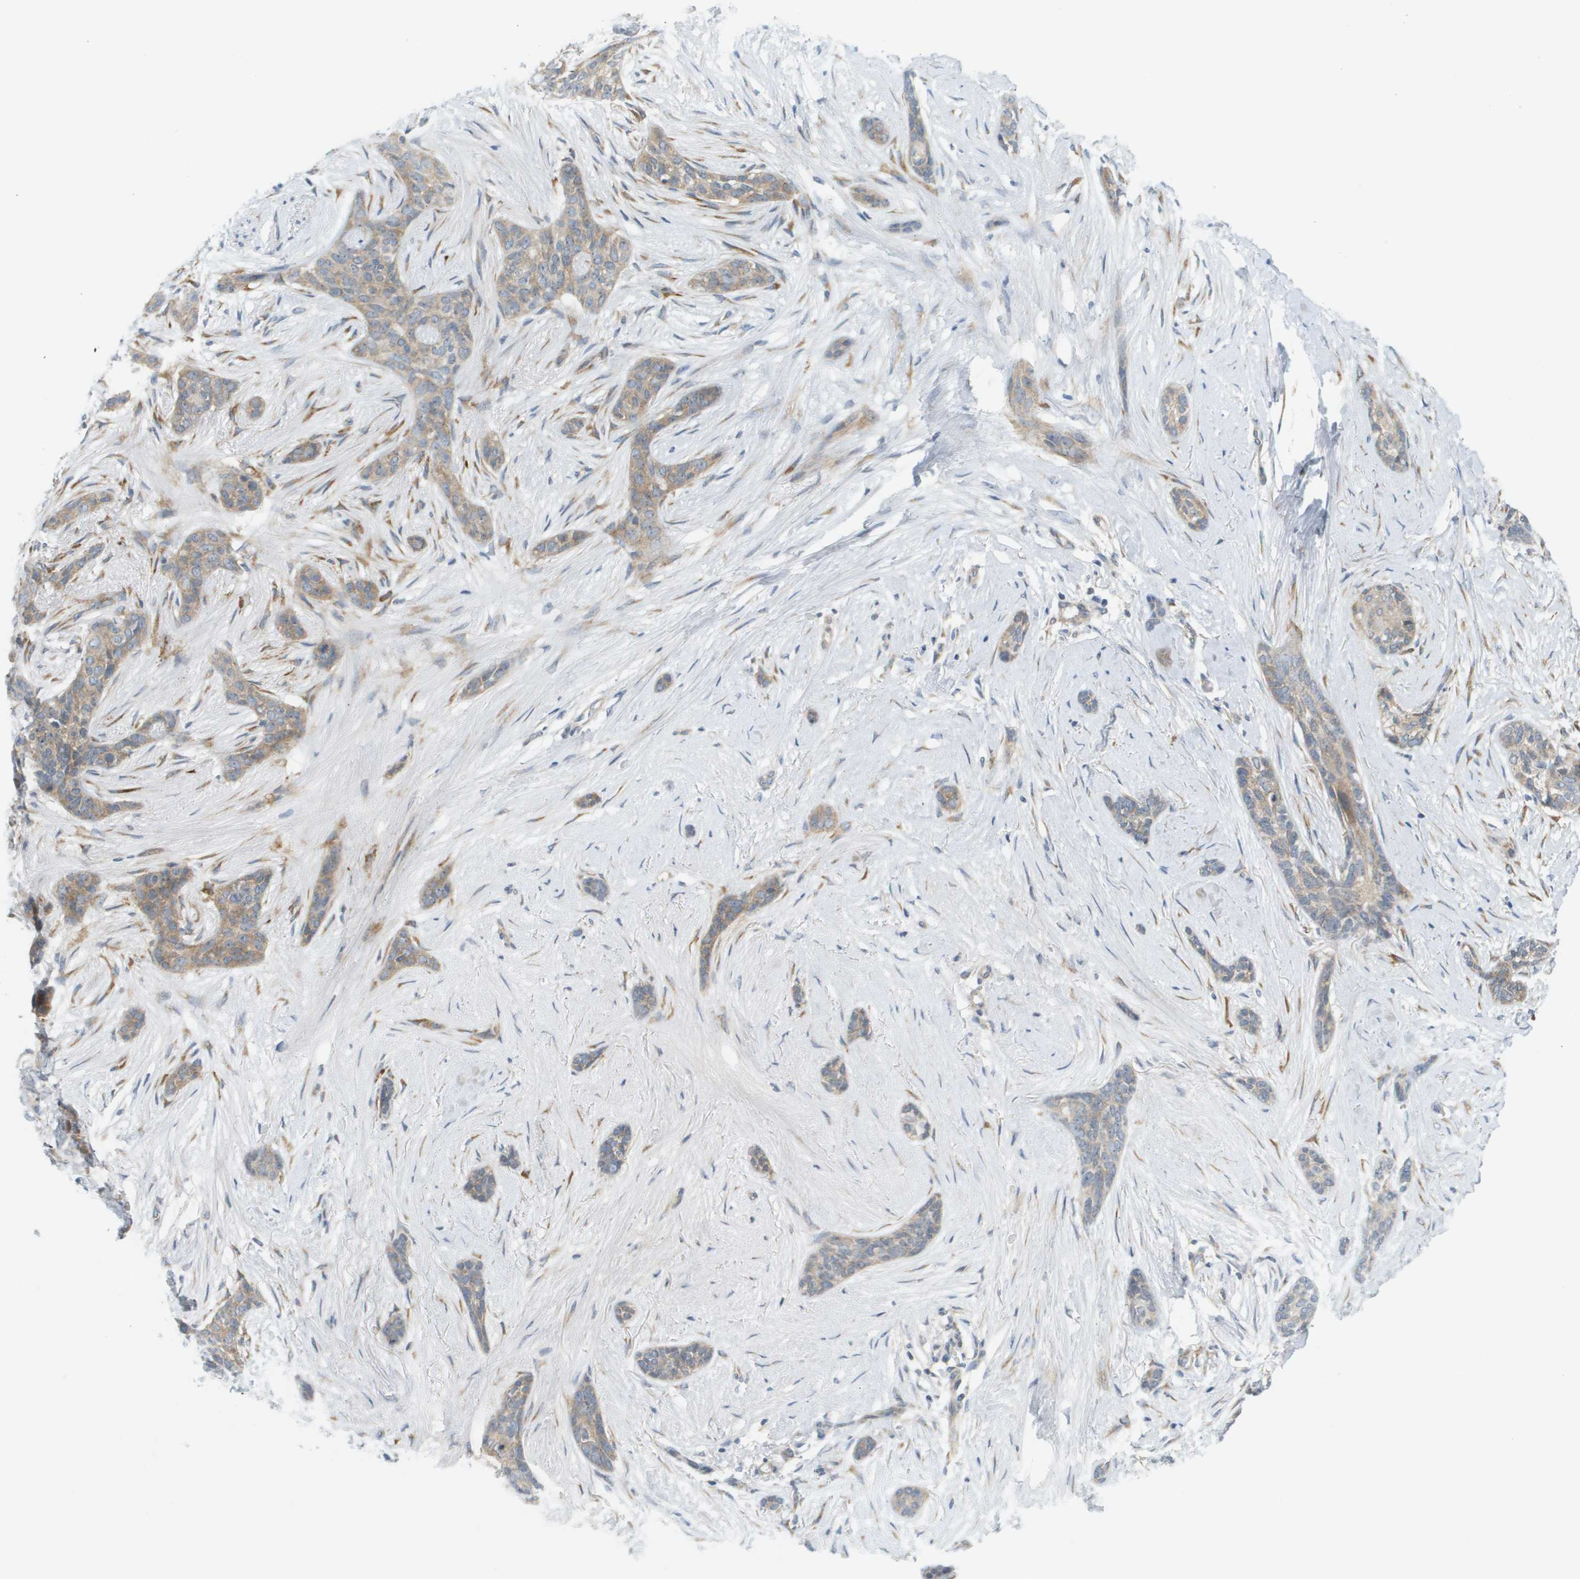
{"staining": {"intensity": "weak", "quantity": ">75%", "location": "cytoplasmic/membranous"}, "tissue": "skin cancer", "cell_type": "Tumor cells", "image_type": "cancer", "snomed": [{"axis": "morphology", "description": "Basal cell carcinoma"}, {"axis": "morphology", "description": "Adnexal tumor, benign"}, {"axis": "topography", "description": "Skin"}], "caption": "IHC (DAB) staining of basal cell carcinoma (skin) reveals weak cytoplasmic/membranous protein staining in about >75% of tumor cells.", "gene": "PROC", "patient": {"sex": "female", "age": 42}}